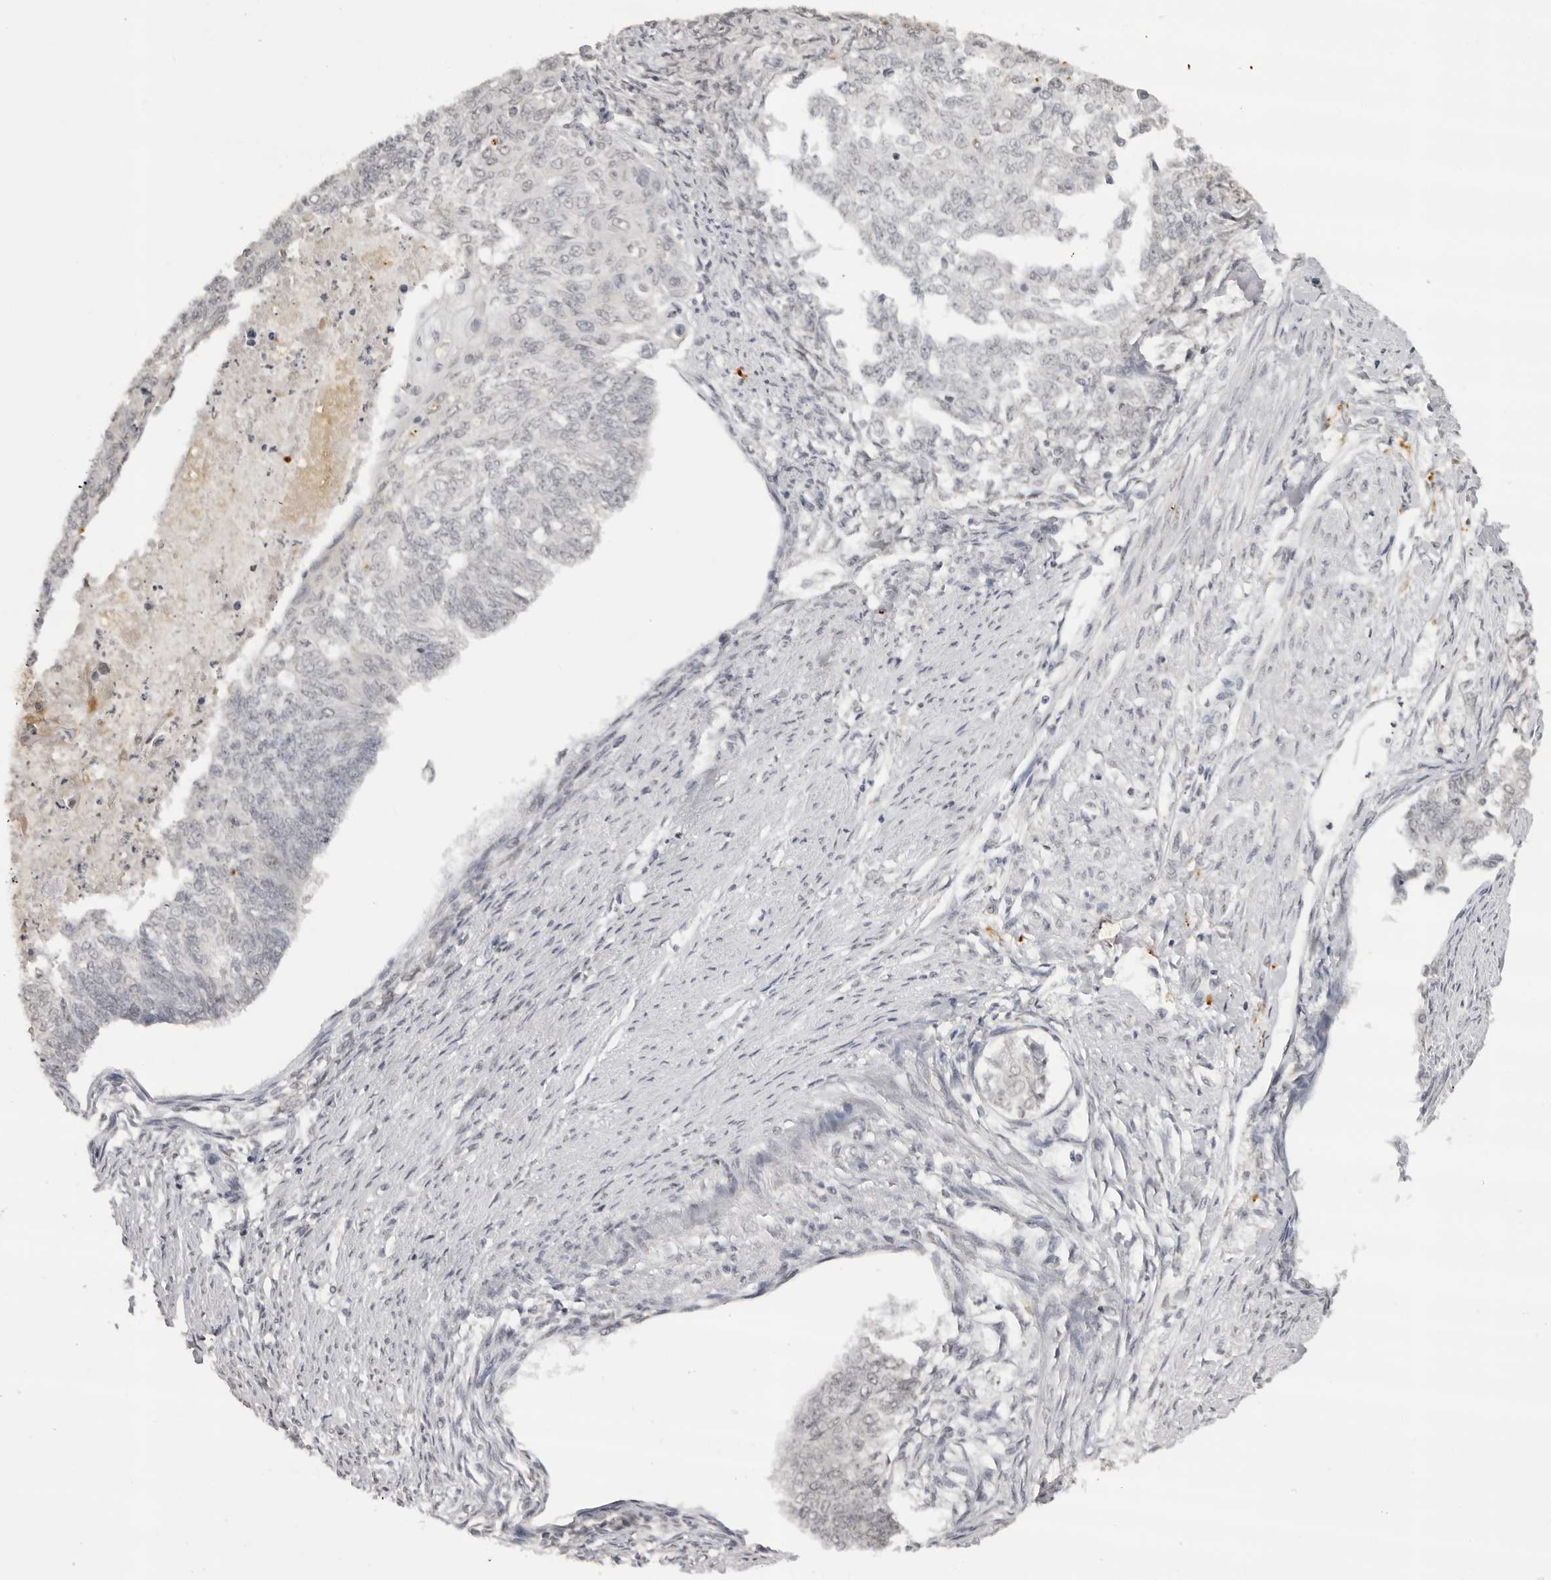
{"staining": {"intensity": "negative", "quantity": "none", "location": "none"}, "tissue": "endometrial cancer", "cell_type": "Tumor cells", "image_type": "cancer", "snomed": [{"axis": "morphology", "description": "Adenocarcinoma, NOS"}, {"axis": "topography", "description": "Endometrium"}], "caption": "The IHC photomicrograph has no significant expression in tumor cells of endometrial adenocarcinoma tissue. (Immunohistochemistry, brightfield microscopy, high magnification).", "gene": "NTM", "patient": {"sex": "female", "age": 32}}